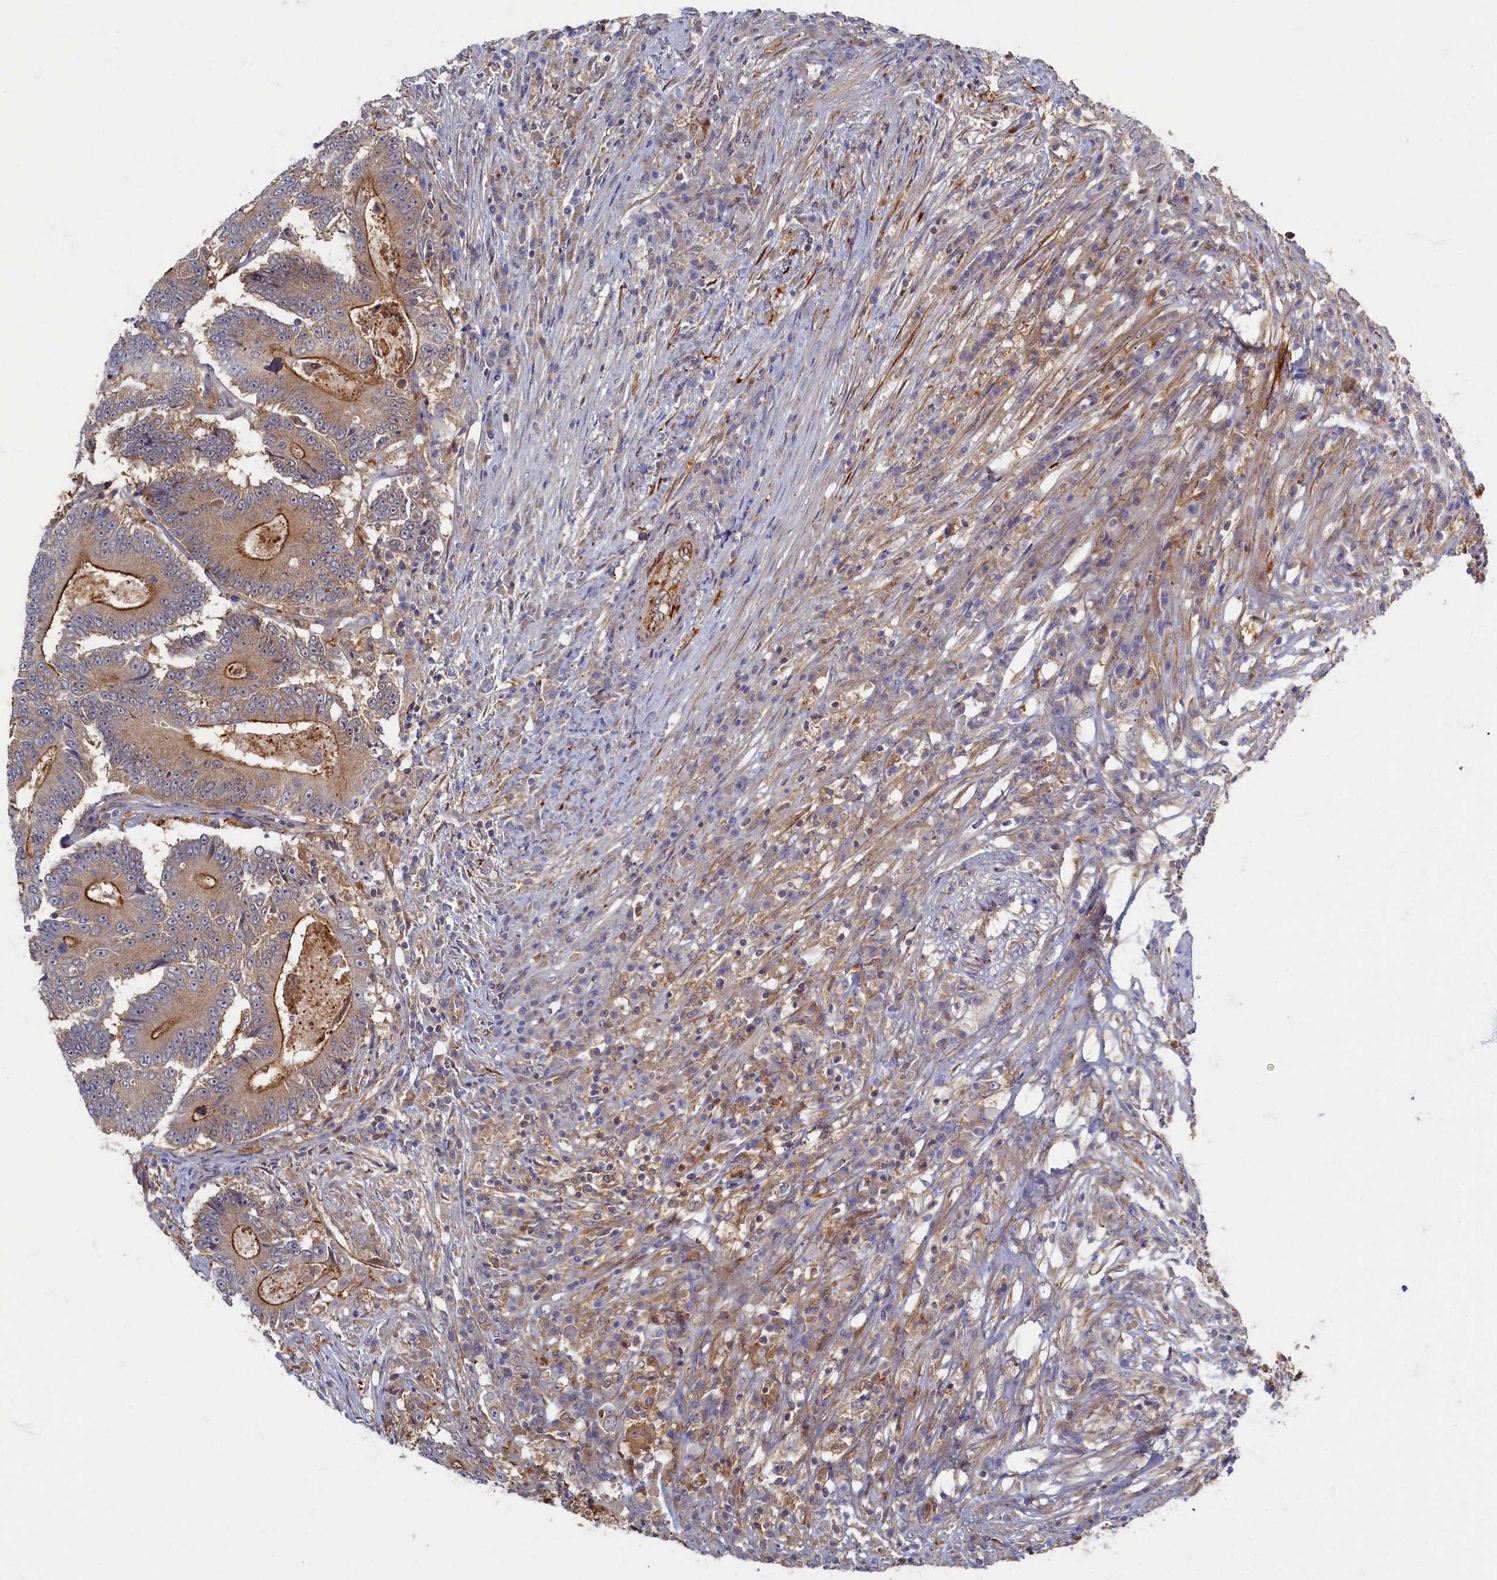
{"staining": {"intensity": "moderate", "quantity": "25%-75%", "location": "cytoplasmic/membranous"}, "tissue": "colorectal cancer", "cell_type": "Tumor cells", "image_type": "cancer", "snomed": [{"axis": "morphology", "description": "Adenocarcinoma, NOS"}, {"axis": "topography", "description": "Colon"}], "caption": "Moderate cytoplasmic/membranous protein positivity is present in about 25%-75% of tumor cells in colorectal adenocarcinoma.", "gene": "PSMG2", "patient": {"sex": "male", "age": 83}}